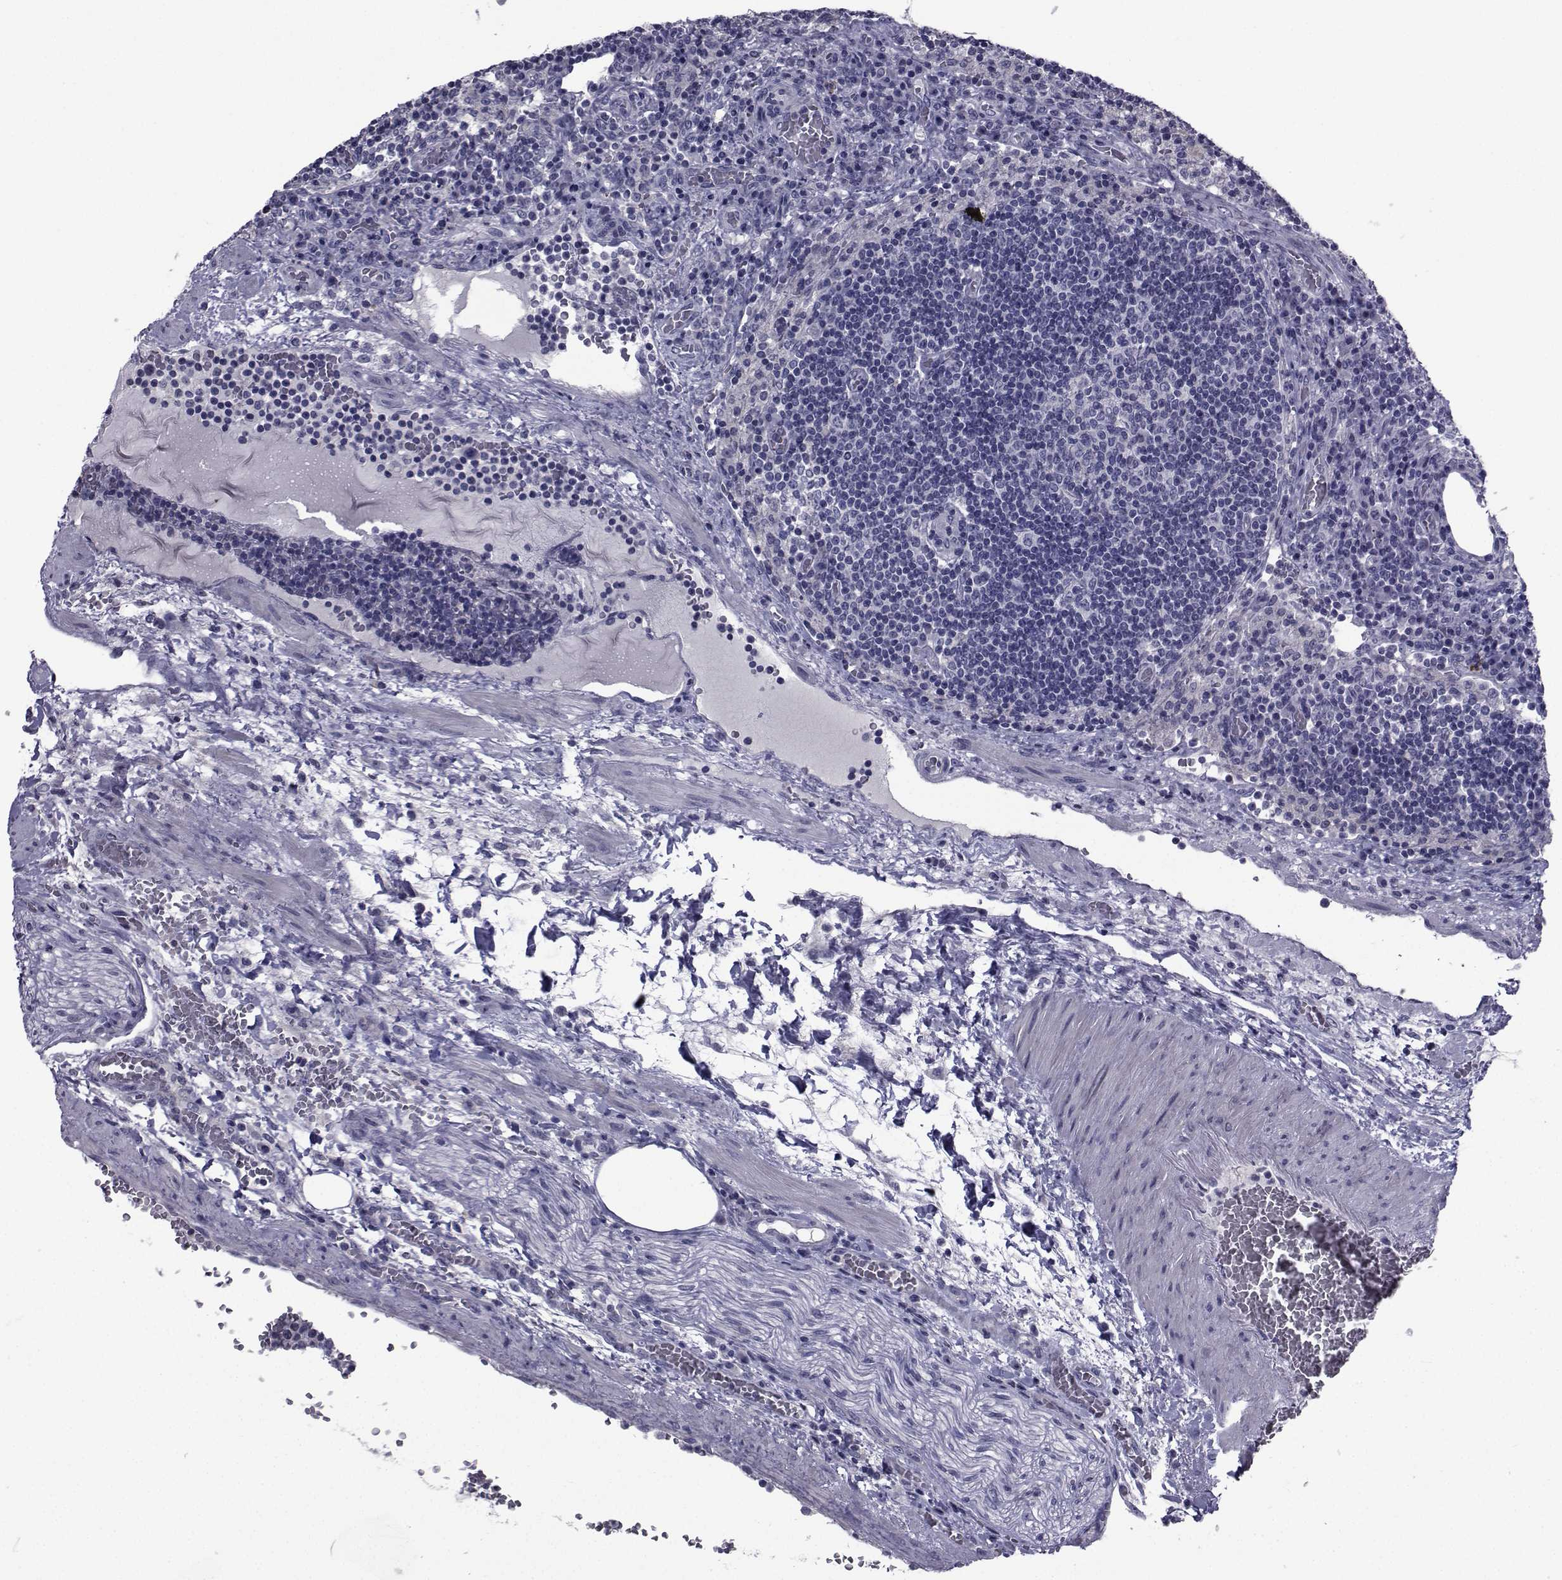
{"staining": {"intensity": "negative", "quantity": "none", "location": "none"}, "tissue": "lymph node", "cell_type": "Germinal center cells", "image_type": "normal", "snomed": [{"axis": "morphology", "description": "Normal tissue, NOS"}, {"axis": "topography", "description": "Lymph node"}], "caption": "Immunohistochemistry (IHC) of unremarkable lymph node reveals no expression in germinal center cells. (DAB IHC visualized using brightfield microscopy, high magnification).", "gene": "CHRNA1", "patient": {"sex": "male", "age": 63}}